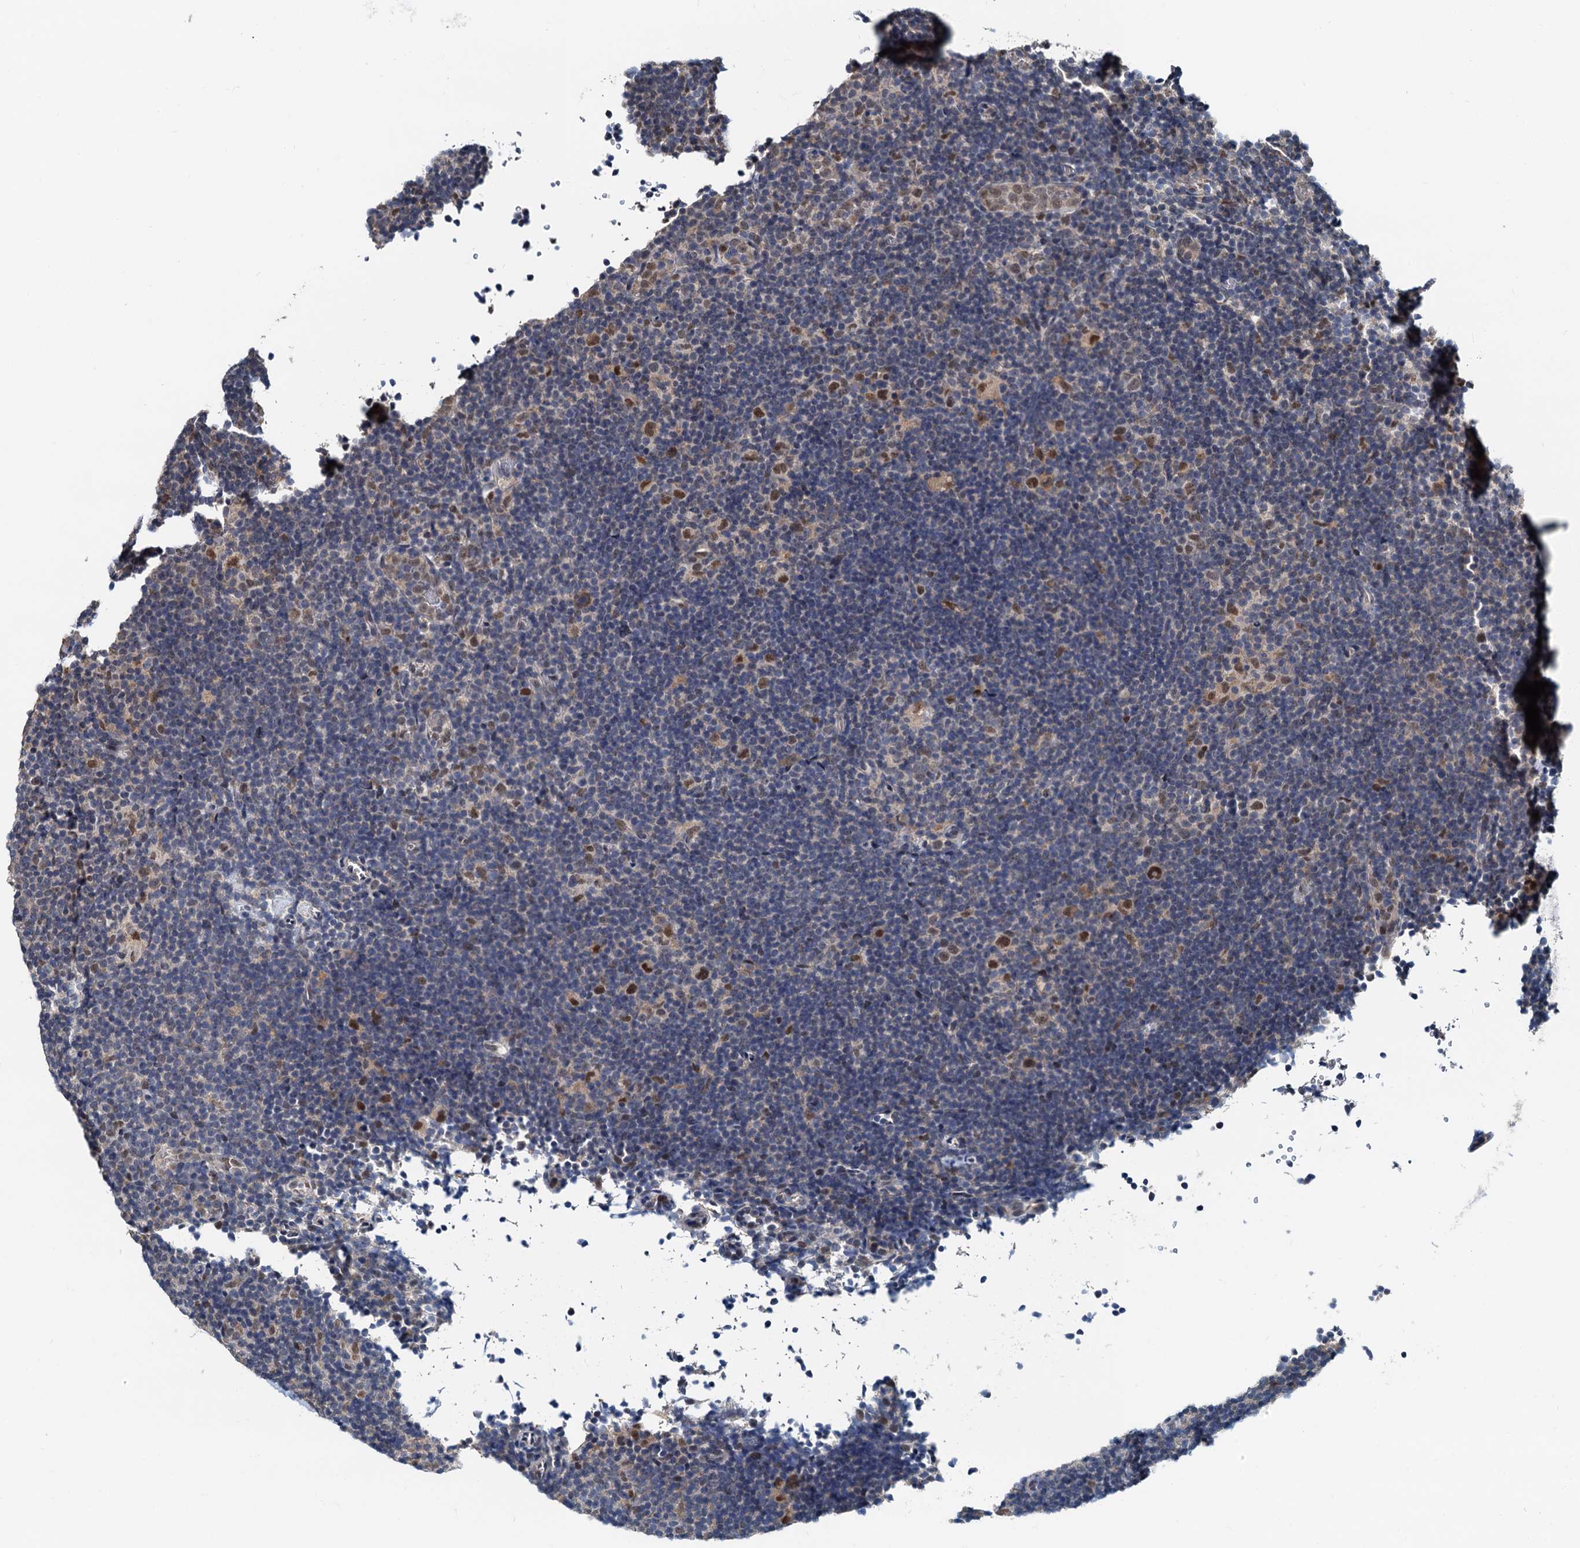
{"staining": {"intensity": "moderate", "quantity": ">75%", "location": "nuclear"}, "tissue": "lymphoma", "cell_type": "Tumor cells", "image_type": "cancer", "snomed": [{"axis": "morphology", "description": "Hodgkin's disease, NOS"}, {"axis": "topography", "description": "Lymph node"}], "caption": "Hodgkin's disease stained with a protein marker displays moderate staining in tumor cells.", "gene": "MCMBP", "patient": {"sex": "female", "age": 57}}